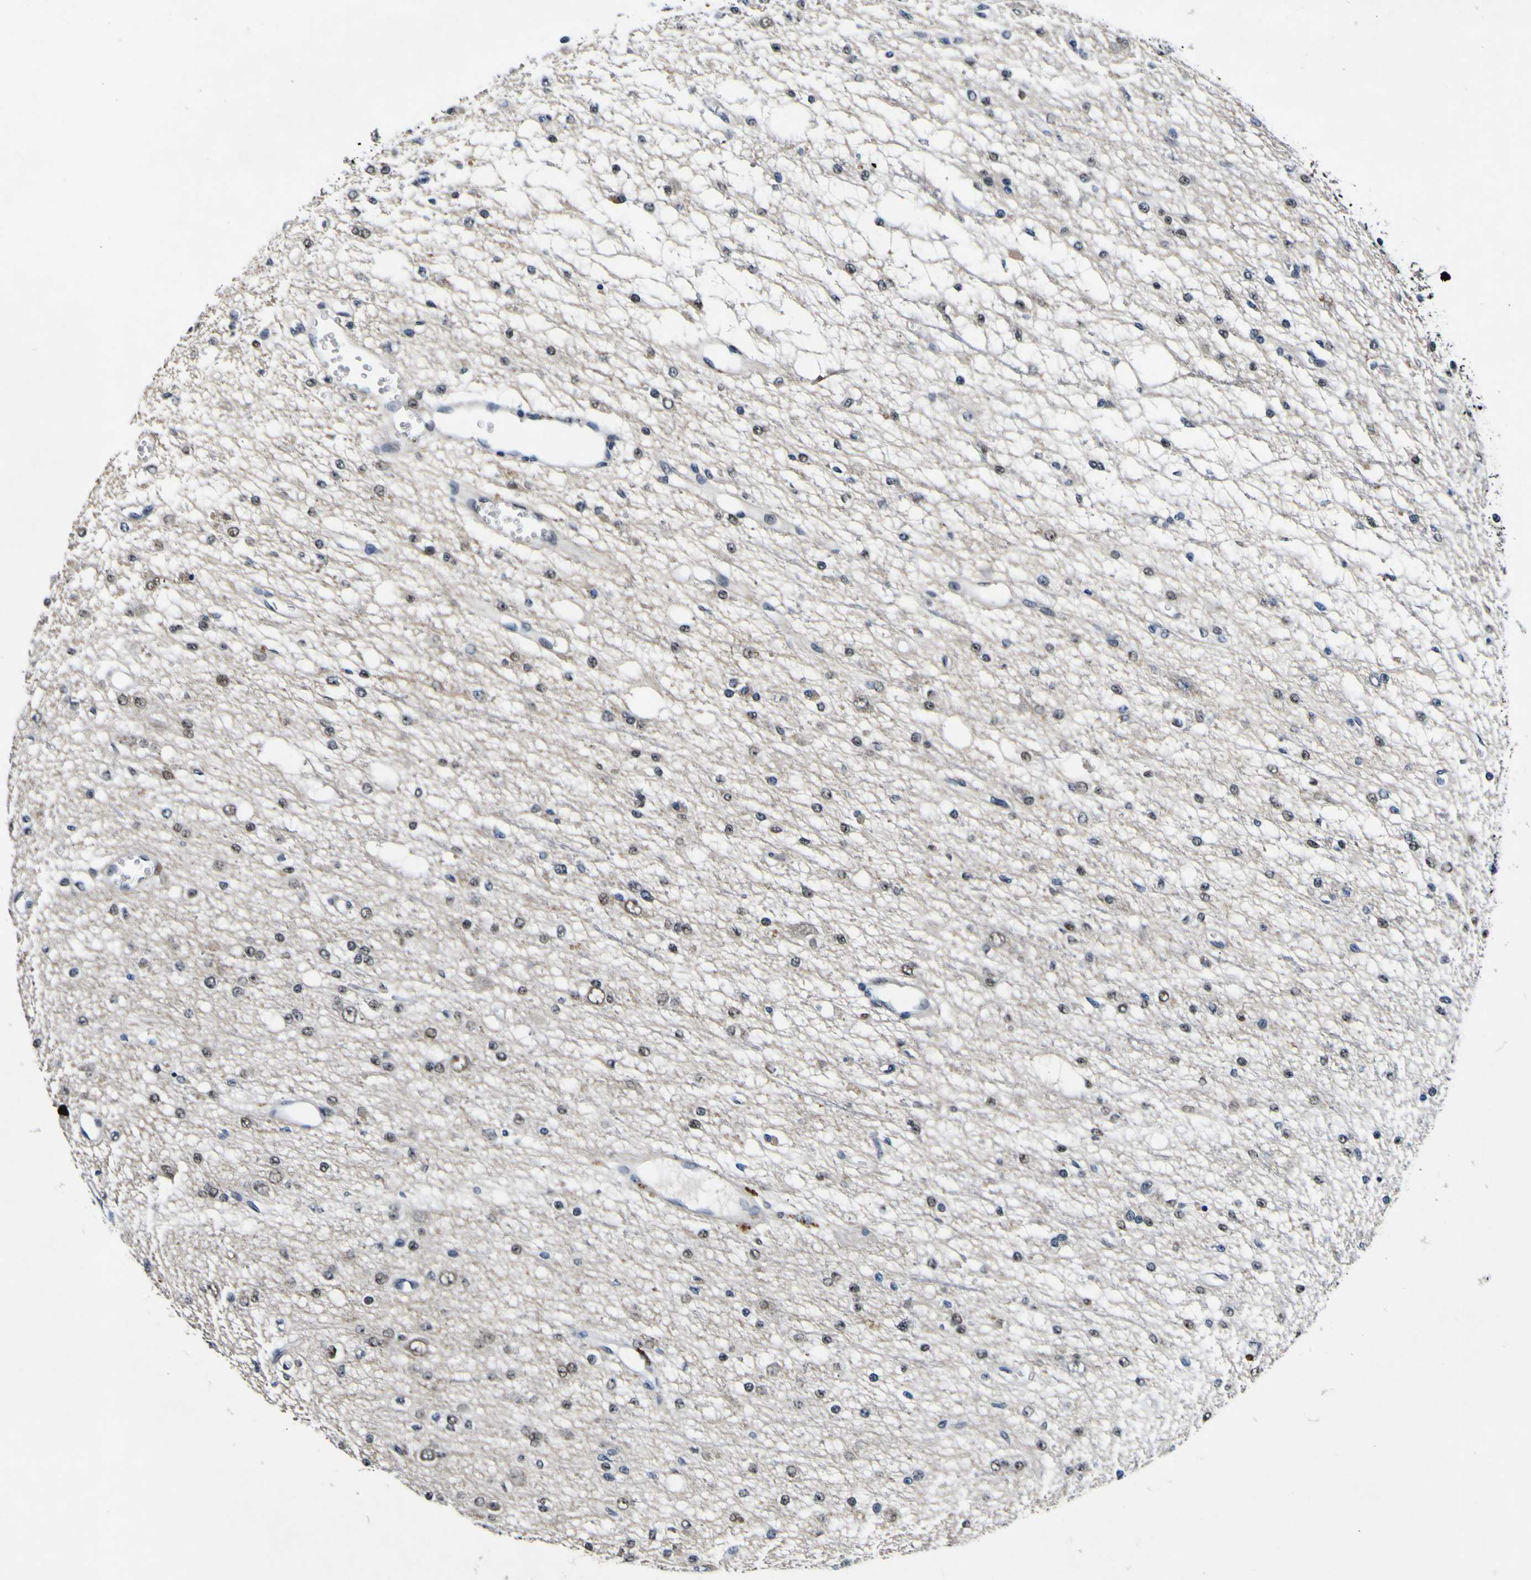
{"staining": {"intensity": "weak", "quantity": "<25%", "location": "nuclear"}, "tissue": "glioma", "cell_type": "Tumor cells", "image_type": "cancer", "snomed": [{"axis": "morphology", "description": "Glioma, malignant, Low grade"}, {"axis": "topography", "description": "Brain"}], "caption": "This is a micrograph of immunohistochemistry (IHC) staining of glioma, which shows no staining in tumor cells. The staining is performed using DAB brown chromogen with nuclei counter-stained in using hematoxylin.", "gene": "CUL4B", "patient": {"sex": "male", "age": 38}}